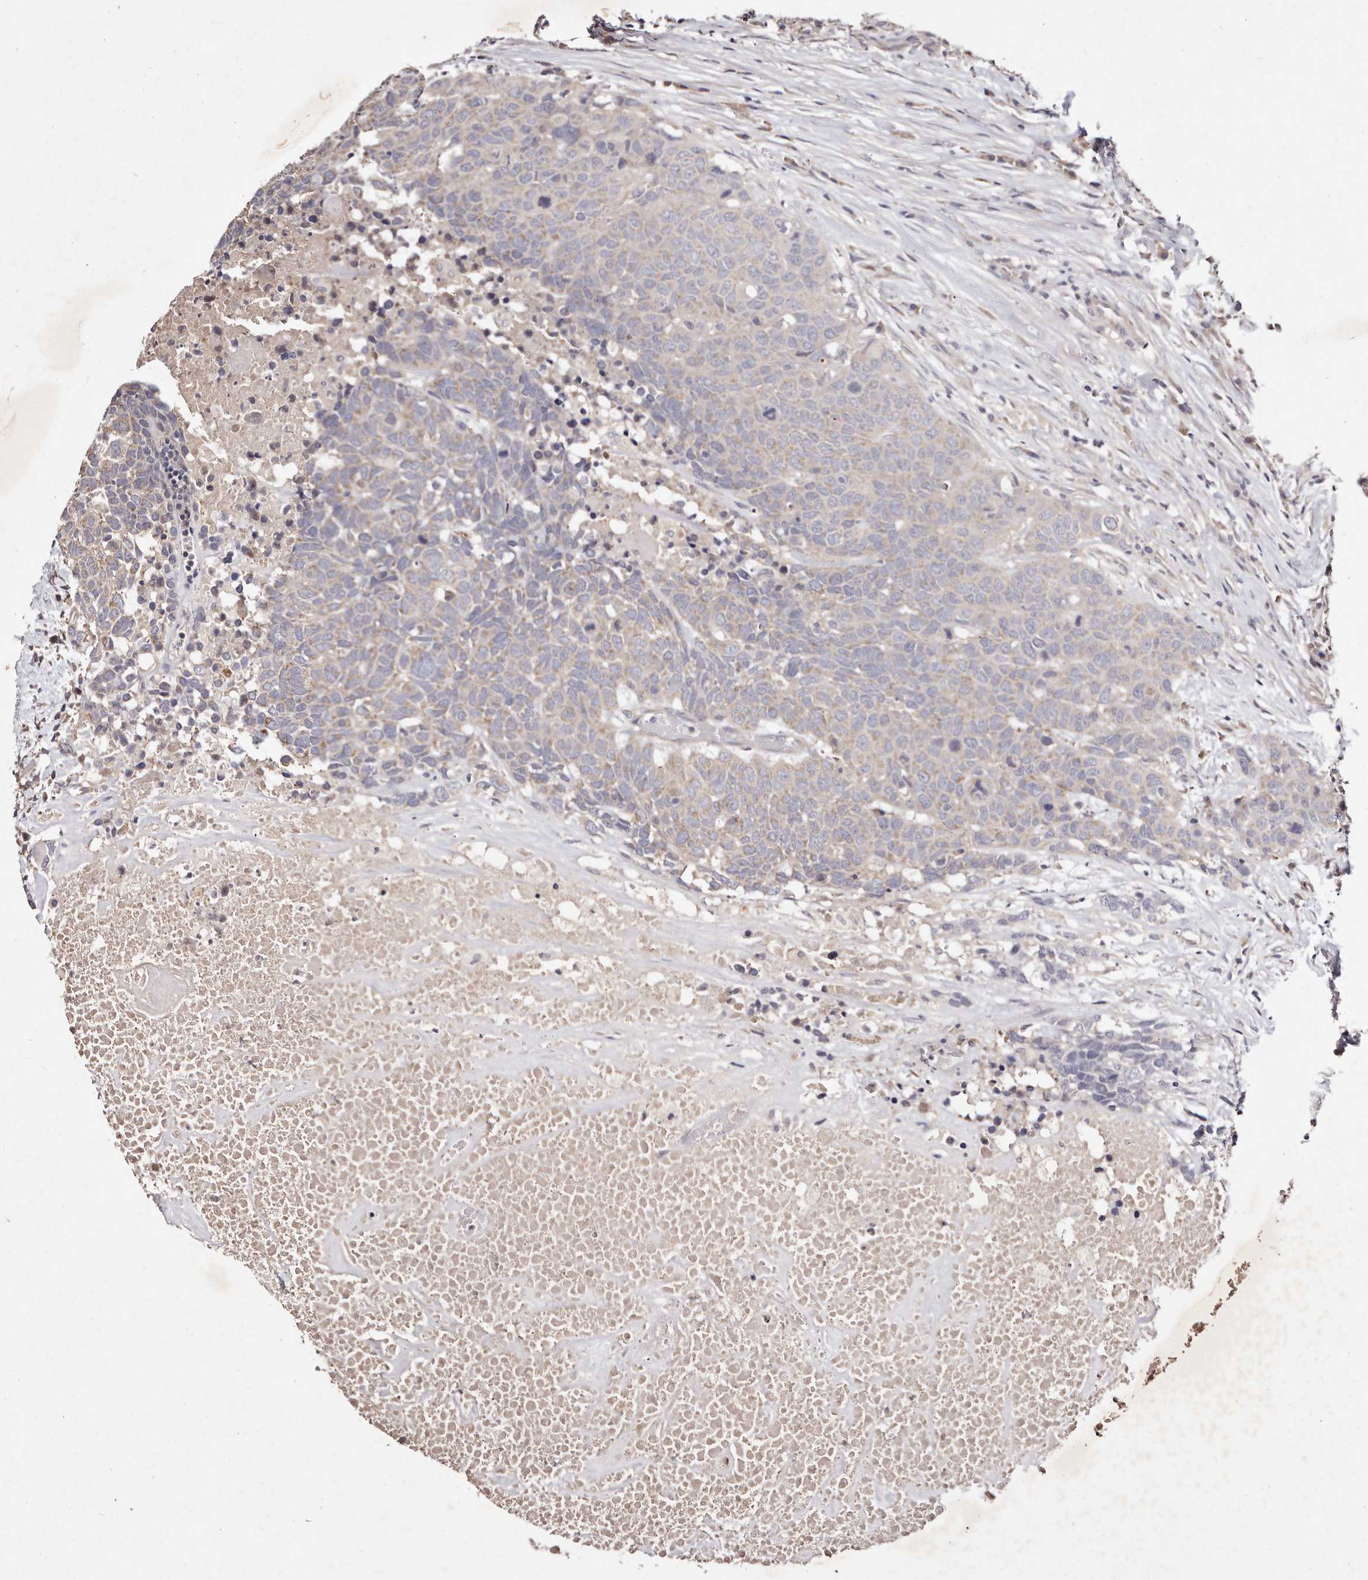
{"staining": {"intensity": "weak", "quantity": "<25%", "location": "cytoplasmic/membranous"}, "tissue": "head and neck cancer", "cell_type": "Tumor cells", "image_type": "cancer", "snomed": [{"axis": "morphology", "description": "Squamous cell carcinoma, NOS"}, {"axis": "topography", "description": "Head-Neck"}], "caption": "A histopathology image of head and neck cancer (squamous cell carcinoma) stained for a protein exhibits no brown staining in tumor cells.", "gene": "TSC2", "patient": {"sex": "male", "age": 66}}